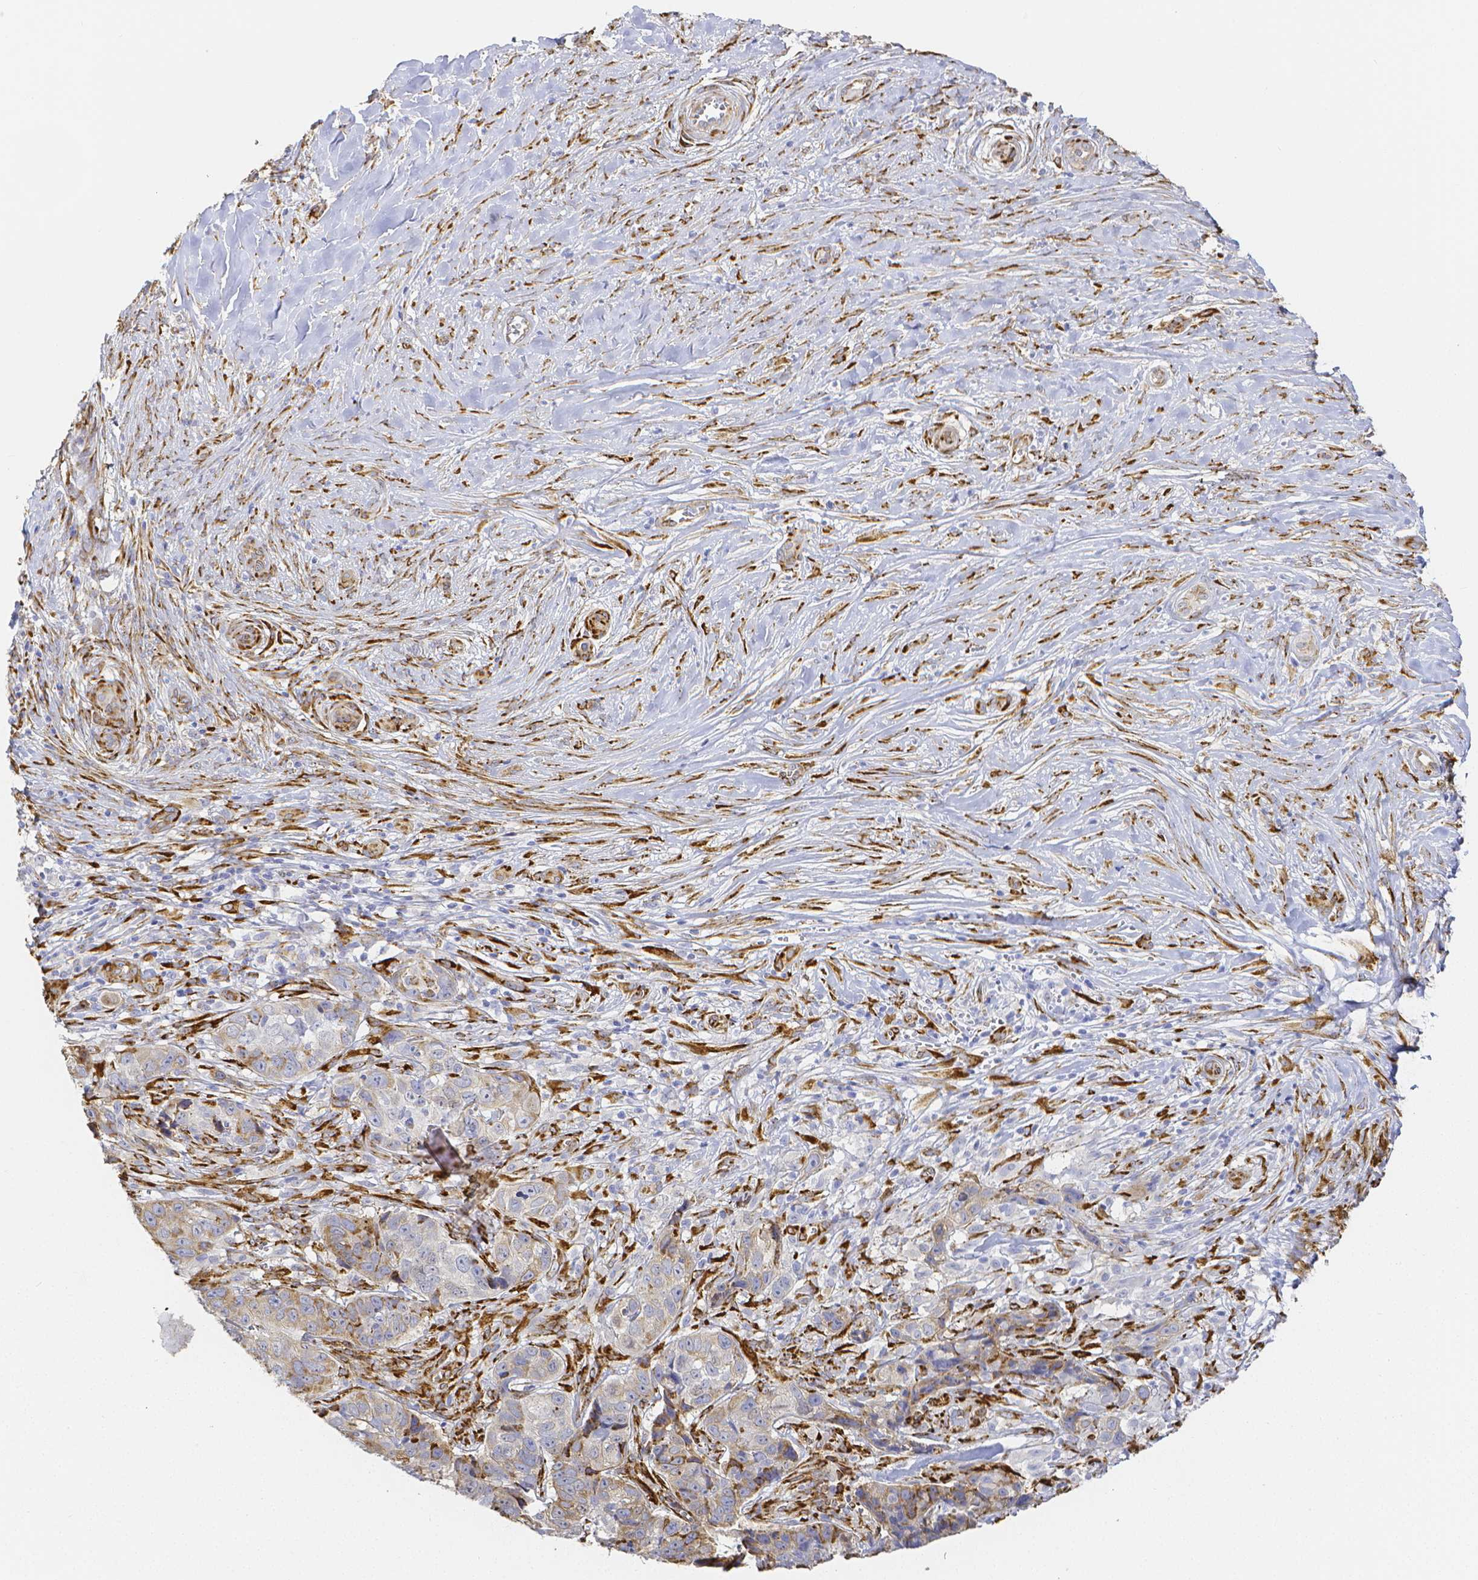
{"staining": {"intensity": "moderate", "quantity": "<25%", "location": "cytoplasmic/membranous"}, "tissue": "skin cancer", "cell_type": "Tumor cells", "image_type": "cancer", "snomed": [{"axis": "morphology", "description": "Basal cell carcinoma"}, {"axis": "topography", "description": "Skin"}], "caption": "Protein analysis of skin basal cell carcinoma tissue displays moderate cytoplasmic/membranous expression in approximately <25% of tumor cells.", "gene": "SMURF1", "patient": {"sex": "female", "age": 82}}